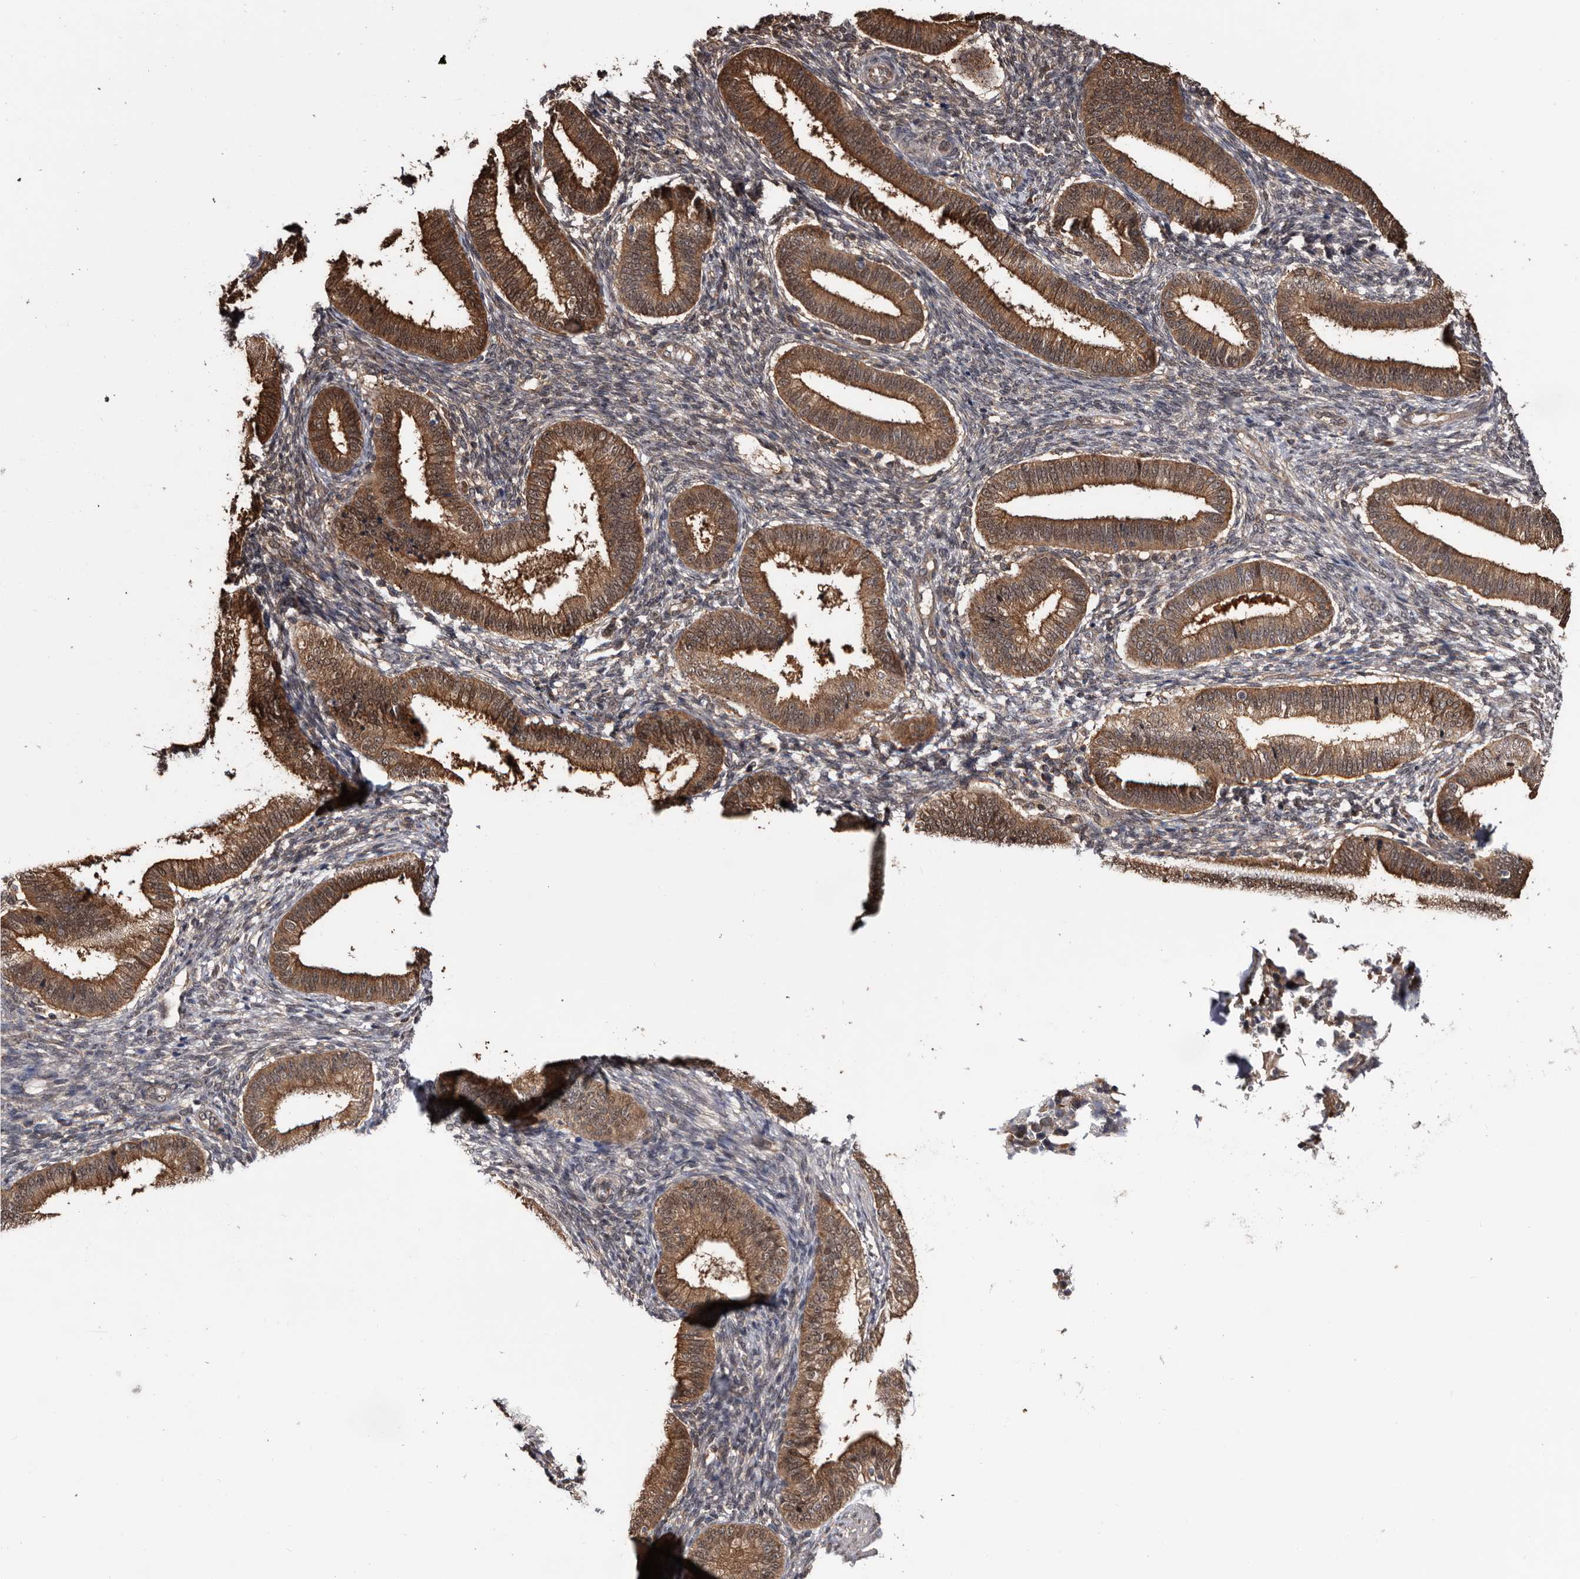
{"staining": {"intensity": "weak", "quantity": "25%-75%", "location": "cytoplasmic/membranous"}, "tissue": "endometrium", "cell_type": "Cells in endometrial stroma", "image_type": "normal", "snomed": [{"axis": "morphology", "description": "Normal tissue, NOS"}, {"axis": "topography", "description": "Endometrium"}], "caption": "A low amount of weak cytoplasmic/membranous positivity is appreciated in about 25%-75% of cells in endometrial stroma in benign endometrium. (brown staining indicates protein expression, while blue staining denotes nuclei).", "gene": "TTI2", "patient": {"sex": "female", "age": 39}}